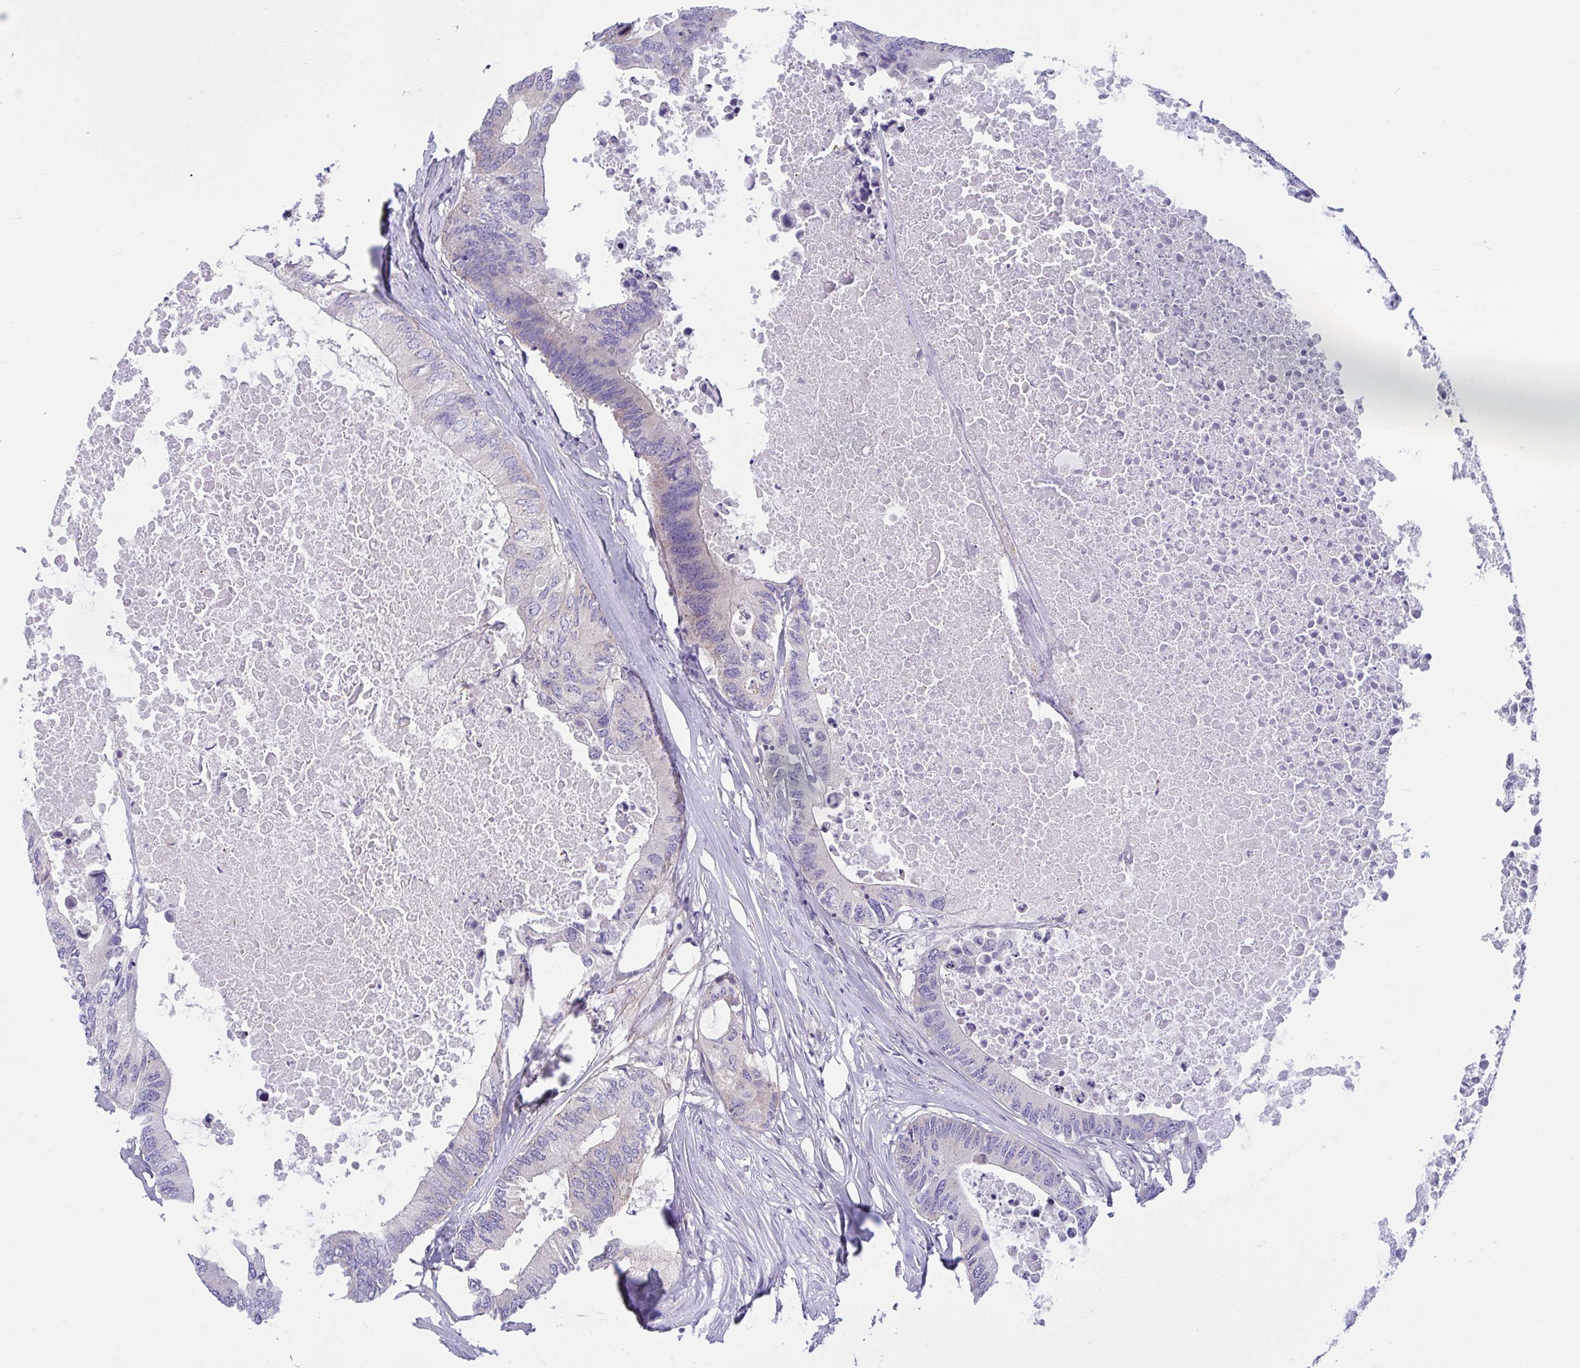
{"staining": {"intensity": "negative", "quantity": "none", "location": "none"}, "tissue": "colorectal cancer", "cell_type": "Tumor cells", "image_type": "cancer", "snomed": [{"axis": "morphology", "description": "Adenocarcinoma, NOS"}, {"axis": "topography", "description": "Colon"}], "caption": "Immunohistochemistry (IHC) photomicrograph of neoplastic tissue: colorectal cancer (adenocarcinoma) stained with DAB (3,3'-diaminobenzidine) displays no significant protein staining in tumor cells. (Stains: DAB IHC with hematoxylin counter stain, Microscopy: brightfield microscopy at high magnification).", "gene": "OXLD1", "patient": {"sex": "male", "age": 71}}